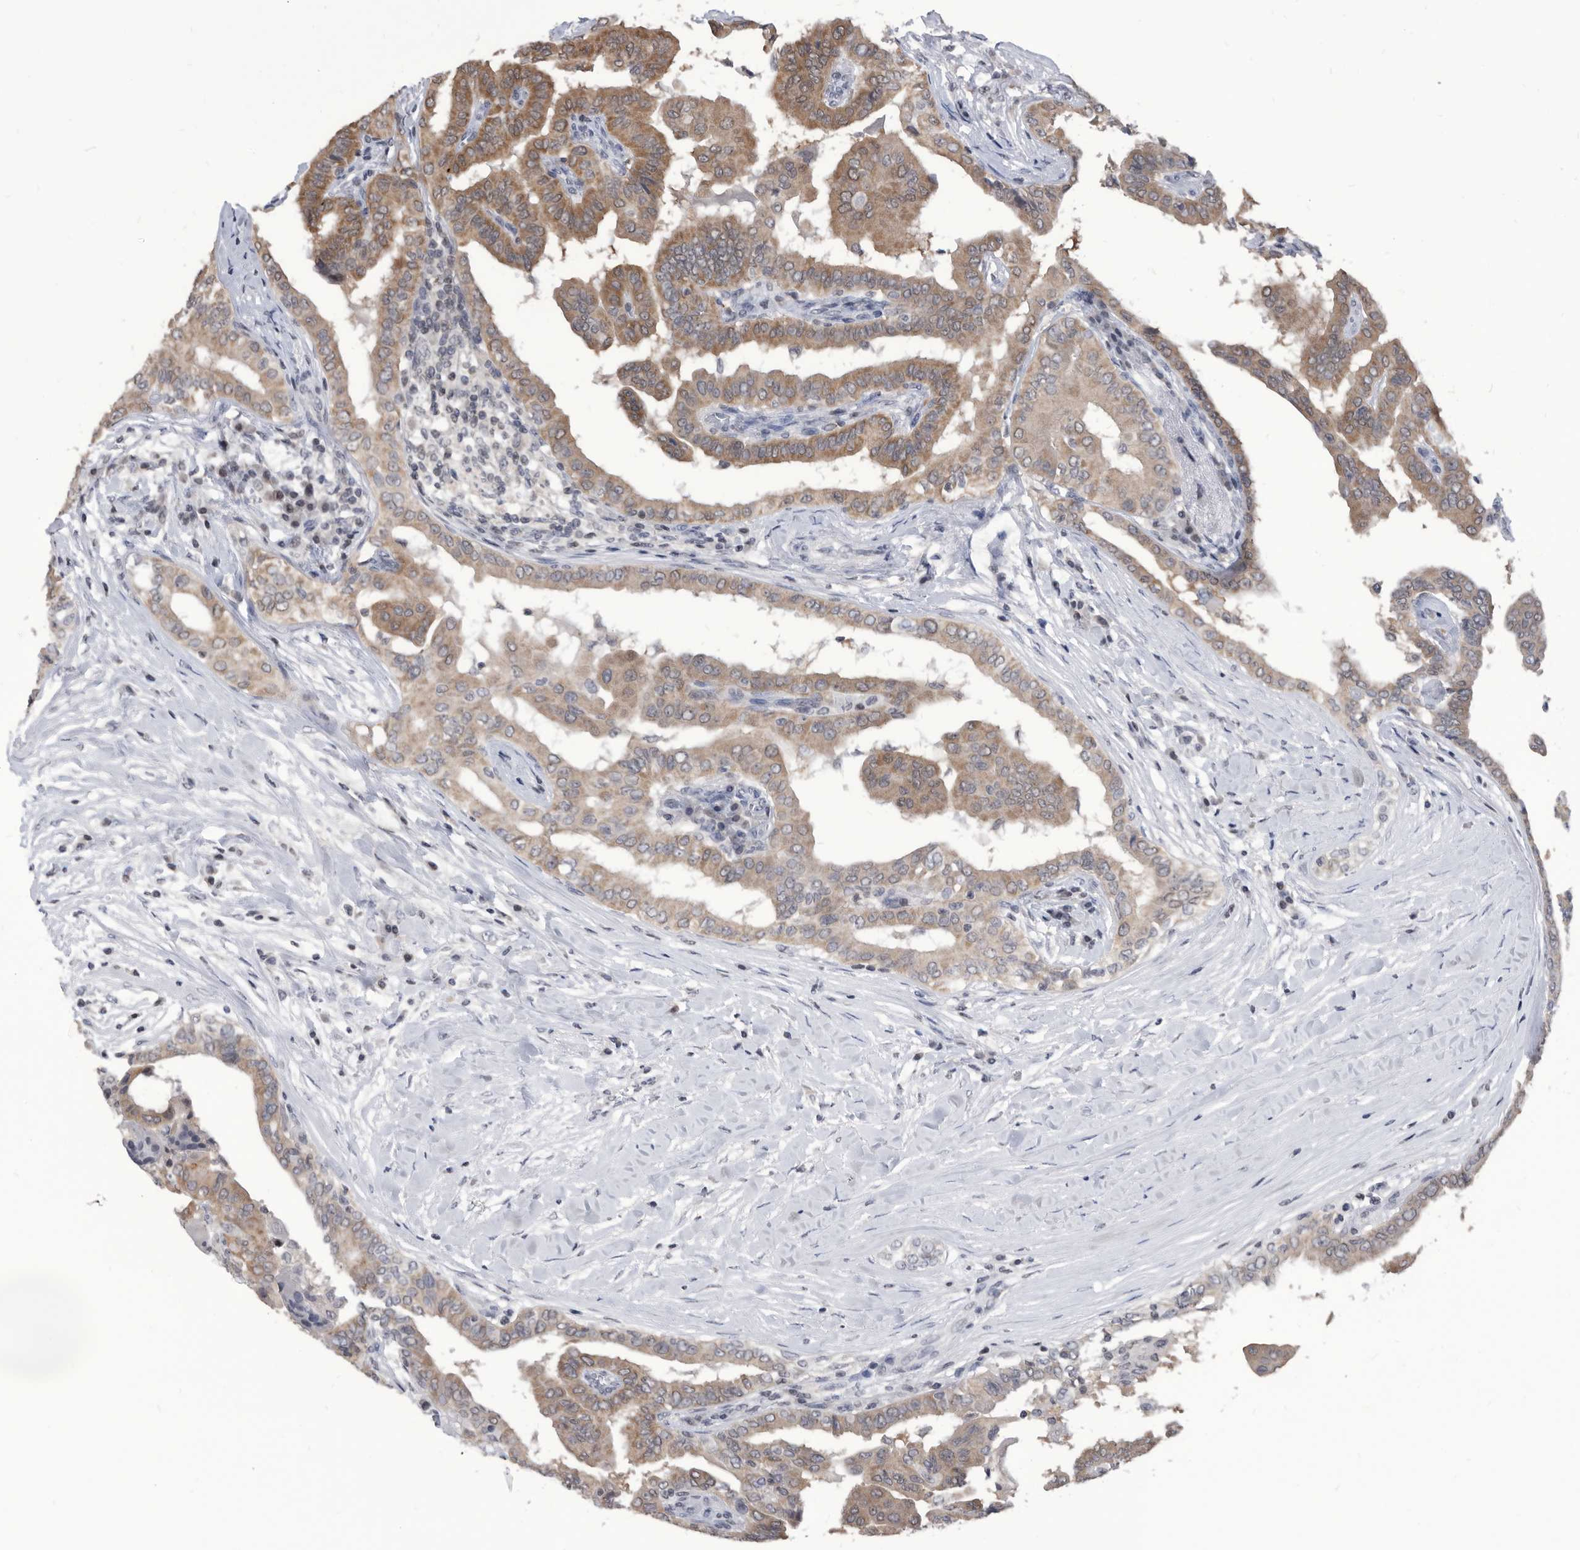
{"staining": {"intensity": "moderate", "quantity": ">75%", "location": "cytoplasmic/membranous"}, "tissue": "thyroid cancer", "cell_type": "Tumor cells", "image_type": "cancer", "snomed": [{"axis": "morphology", "description": "Papillary adenocarcinoma, NOS"}, {"axis": "topography", "description": "Thyroid gland"}], "caption": "Thyroid papillary adenocarcinoma tissue displays moderate cytoplasmic/membranous expression in about >75% of tumor cells, visualized by immunohistochemistry.", "gene": "TSTD1", "patient": {"sex": "male", "age": 33}}